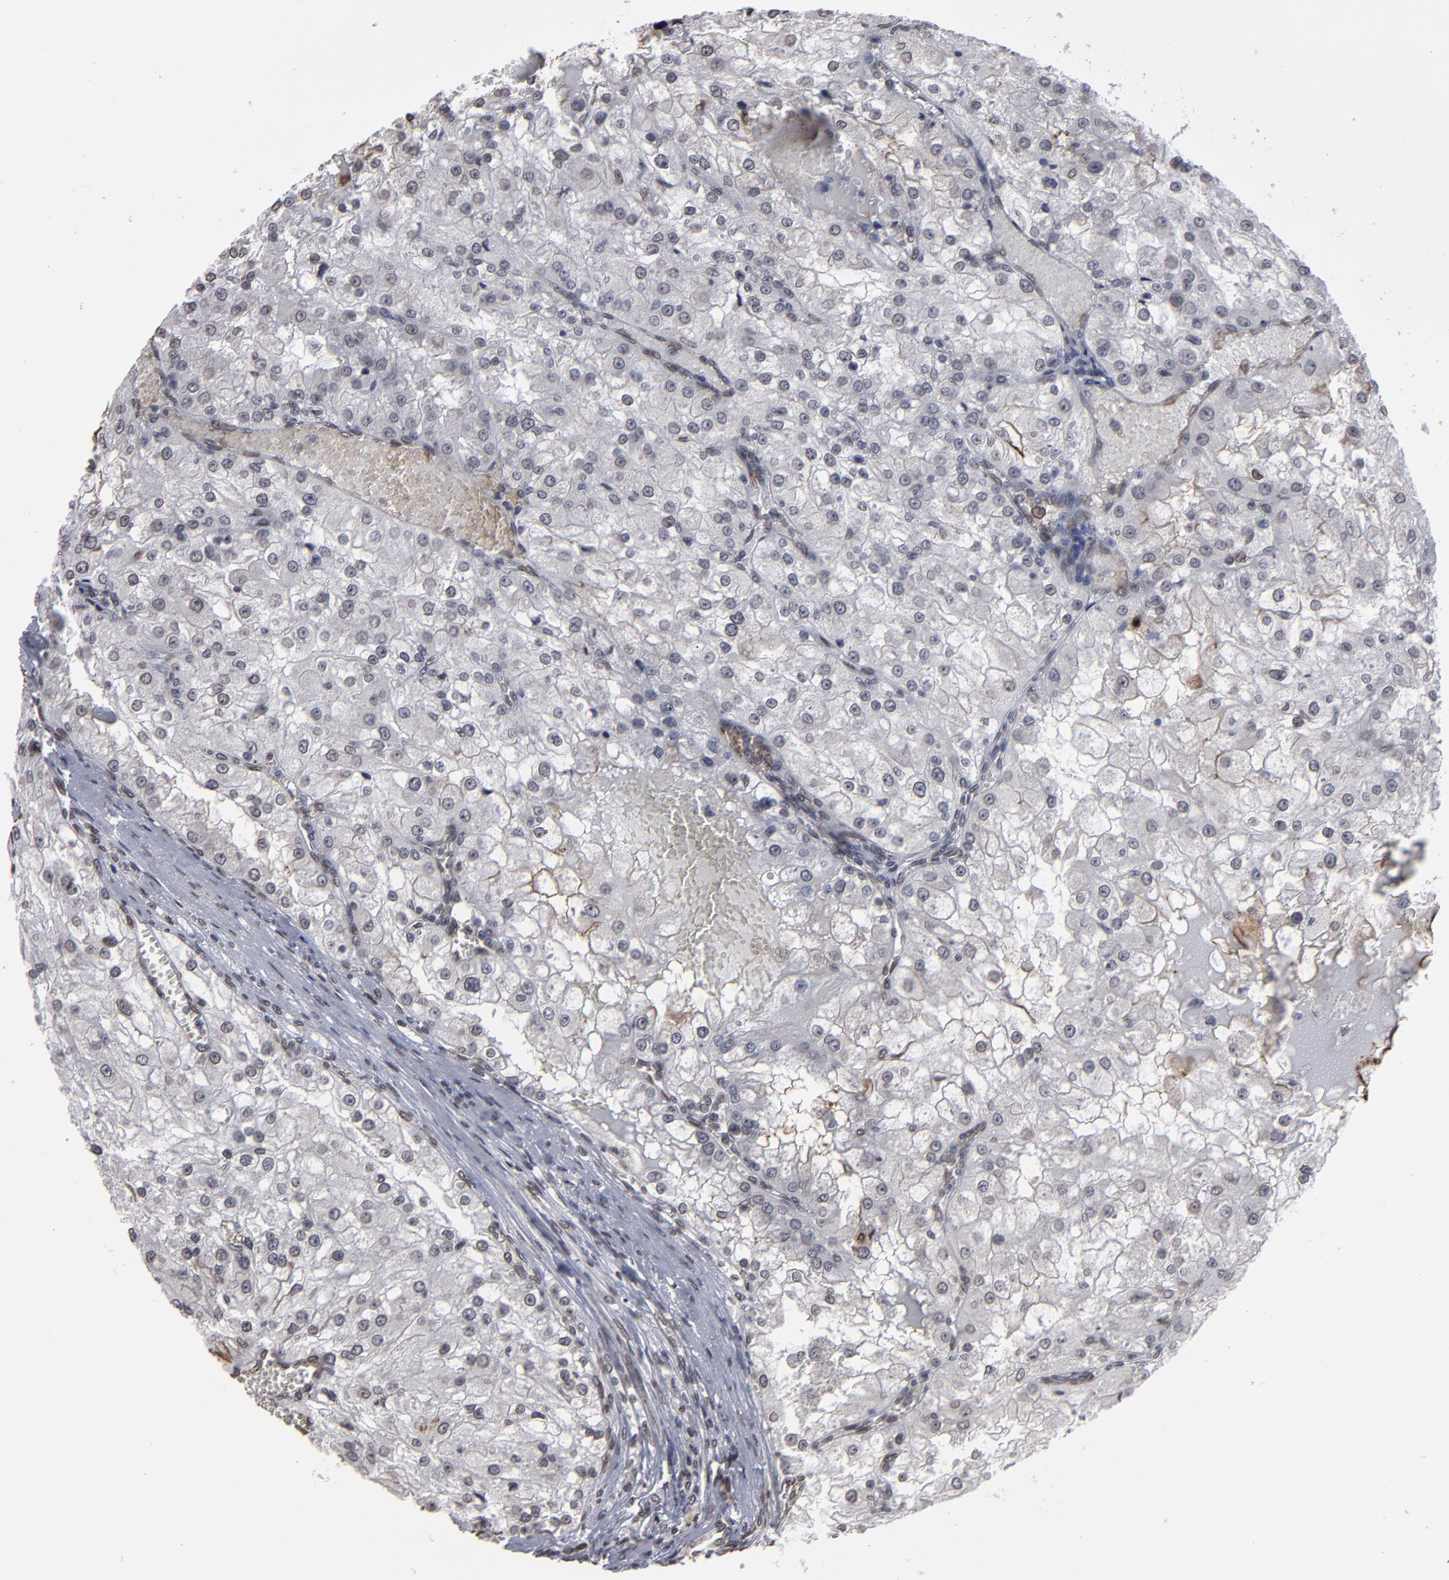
{"staining": {"intensity": "negative", "quantity": "none", "location": "none"}, "tissue": "renal cancer", "cell_type": "Tumor cells", "image_type": "cancer", "snomed": [{"axis": "morphology", "description": "Adenocarcinoma, NOS"}, {"axis": "topography", "description": "Kidney"}], "caption": "Human renal cancer (adenocarcinoma) stained for a protein using IHC demonstrates no staining in tumor cells.", "gene": "BAZ1A", "patient": {"sex": "female", "age": 74}}